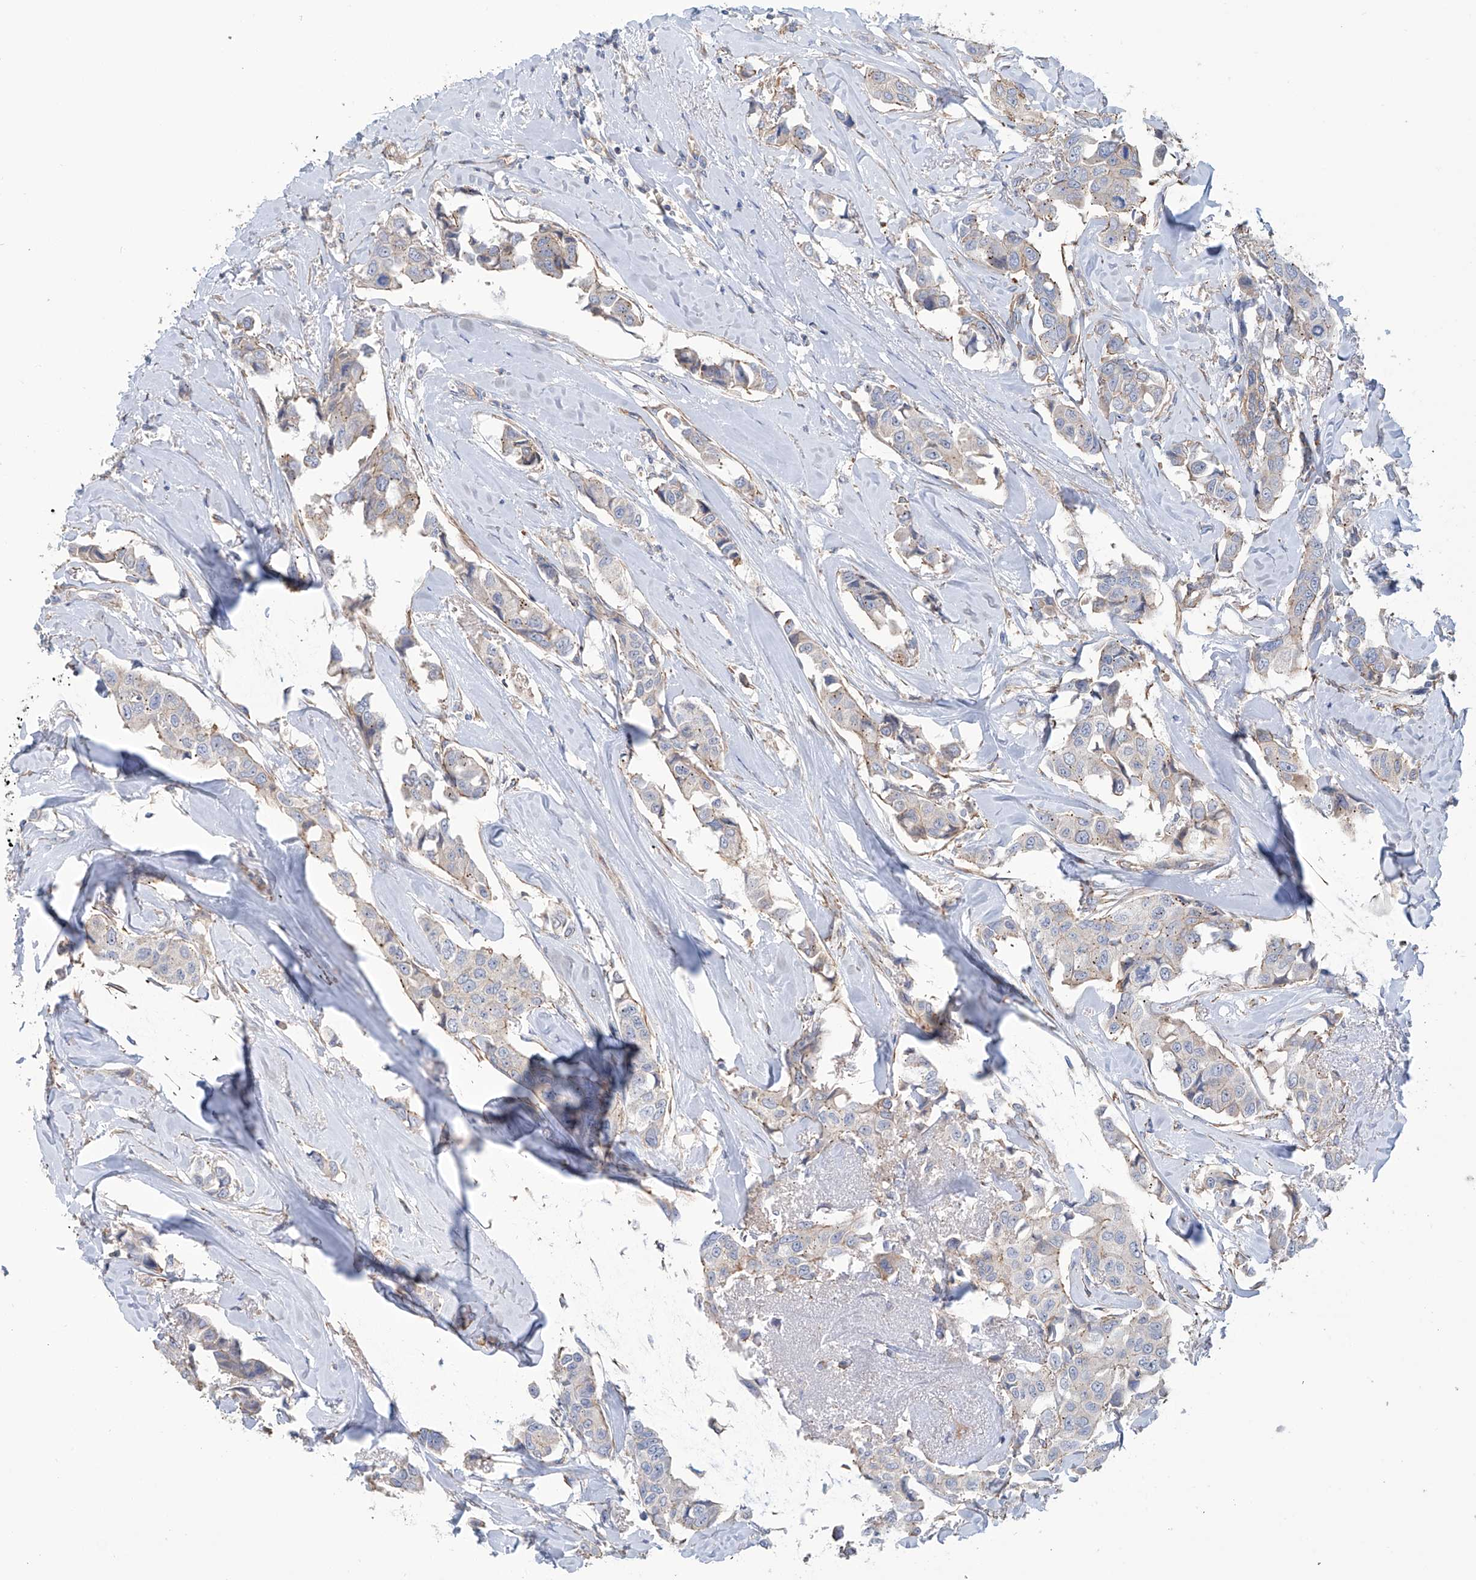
{"staining": {"intensity": "weak", "quantity": "<25%", "location": "cytoplasmic/membranous"}, "tissue": "breast cancer", "cell_type": "Tumor cells", "image_type": "cancer", "snomed": [{"axis": "morphology", "description": "Duct carcinoma"}, {"axis": "topography", "description": "Breast"}], "caption": "Immunohistochemical staining of human breast cancer reveals no significant positivity in tumor cells. The staining is performed using DAB brown chromogen with nuclei counter-stained in using hematoxylin.", "gene": "TMEM209", "patient": {"sex": "female", "age": 80}}